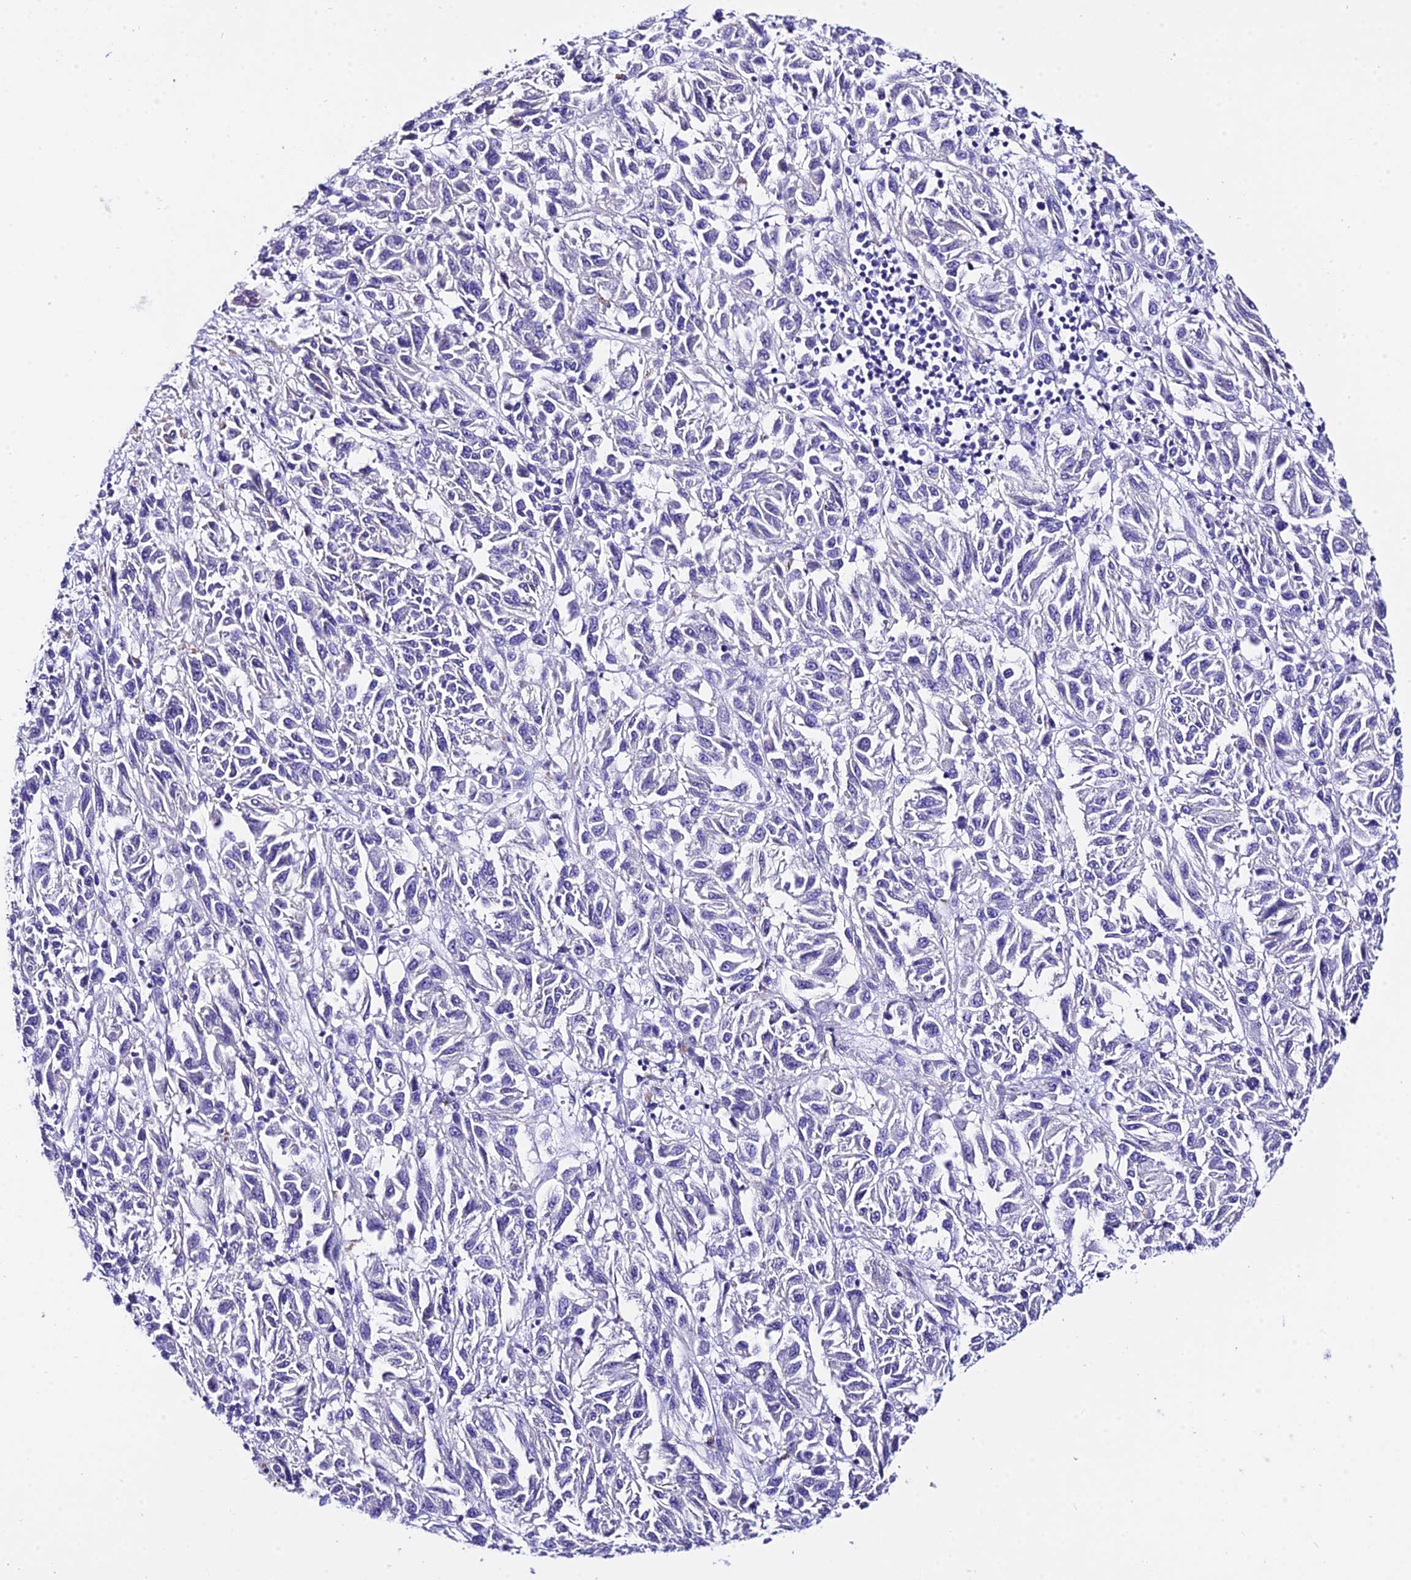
{"staining": {"intensity": "negative", "quantity": "none", "location": "none"}, "tissue": "melanoma", "cell_type": "Tumor cells", "image_type": "cancer", "snomed": [{"axis": "morphology", "description": "Malignant melanoma, Metastatic site"}, {"axis": "topography", "description": "Lung"}], "caption": "The immunohistochemistry (IHC) micrograph has no significant staining in tumor cells of melanoma tissue. (DAB (3,3'-diaminobenzidine) IHC with hematoxylin counter stain).", "gene": "POLR2I", "patient": {"sex": "male", "age": 64}}